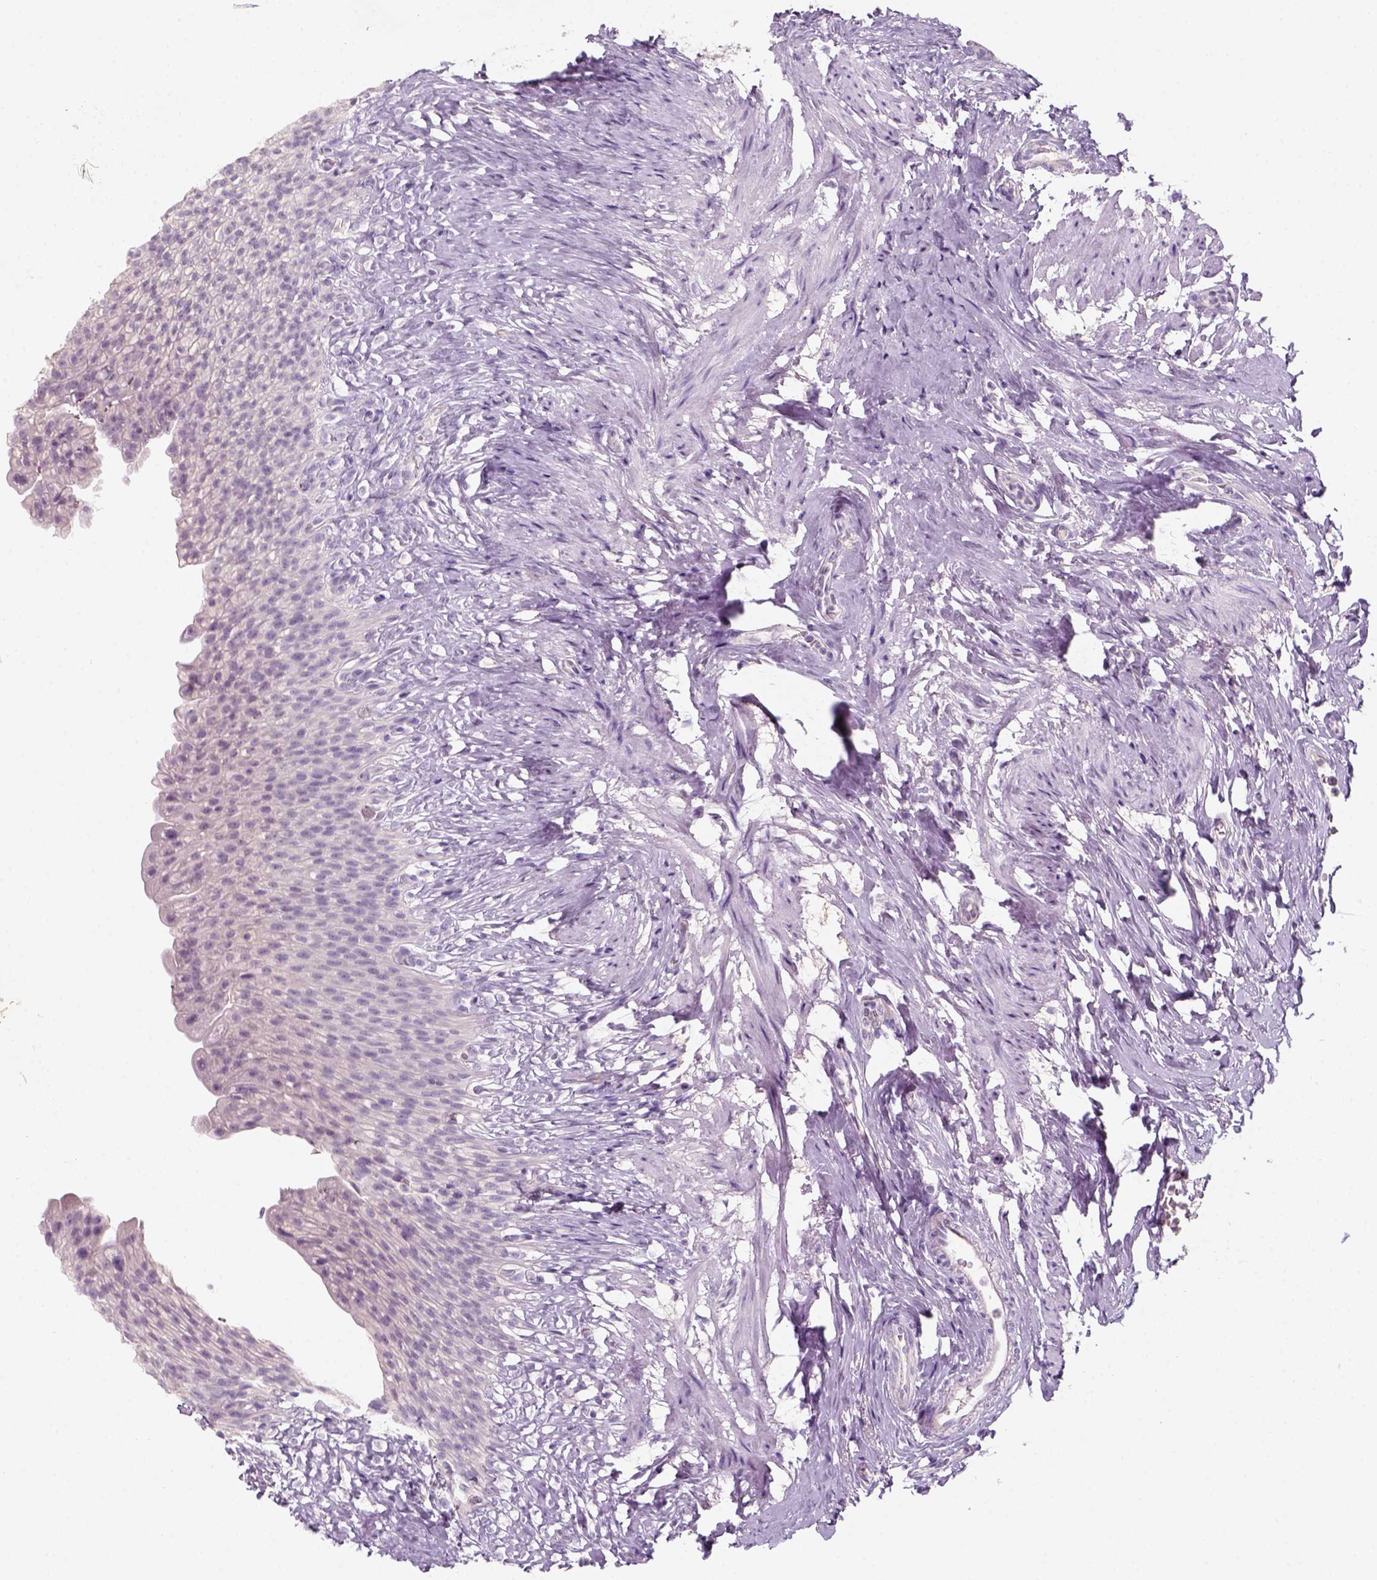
{"staining": {"intensity": "negative", "quantity": "none", "location": "none"}, "tissue": "urinary bladder", "cell_type": "Urothelial cells", "image_type": "normal", "snomed": [{"axis": "morphology", "description": "Normal tissue, NOS"}, {"axis": "topography", "description": "Urinary bladder"}, {"axis": "topography", "description": "Prostate"}], "caption": "Histopathology image shows no significant protein positivity in urothelial cells of benign urinary bladder.", "gene": "KRT25", "patient": {"sex": "male", "age": 76}}